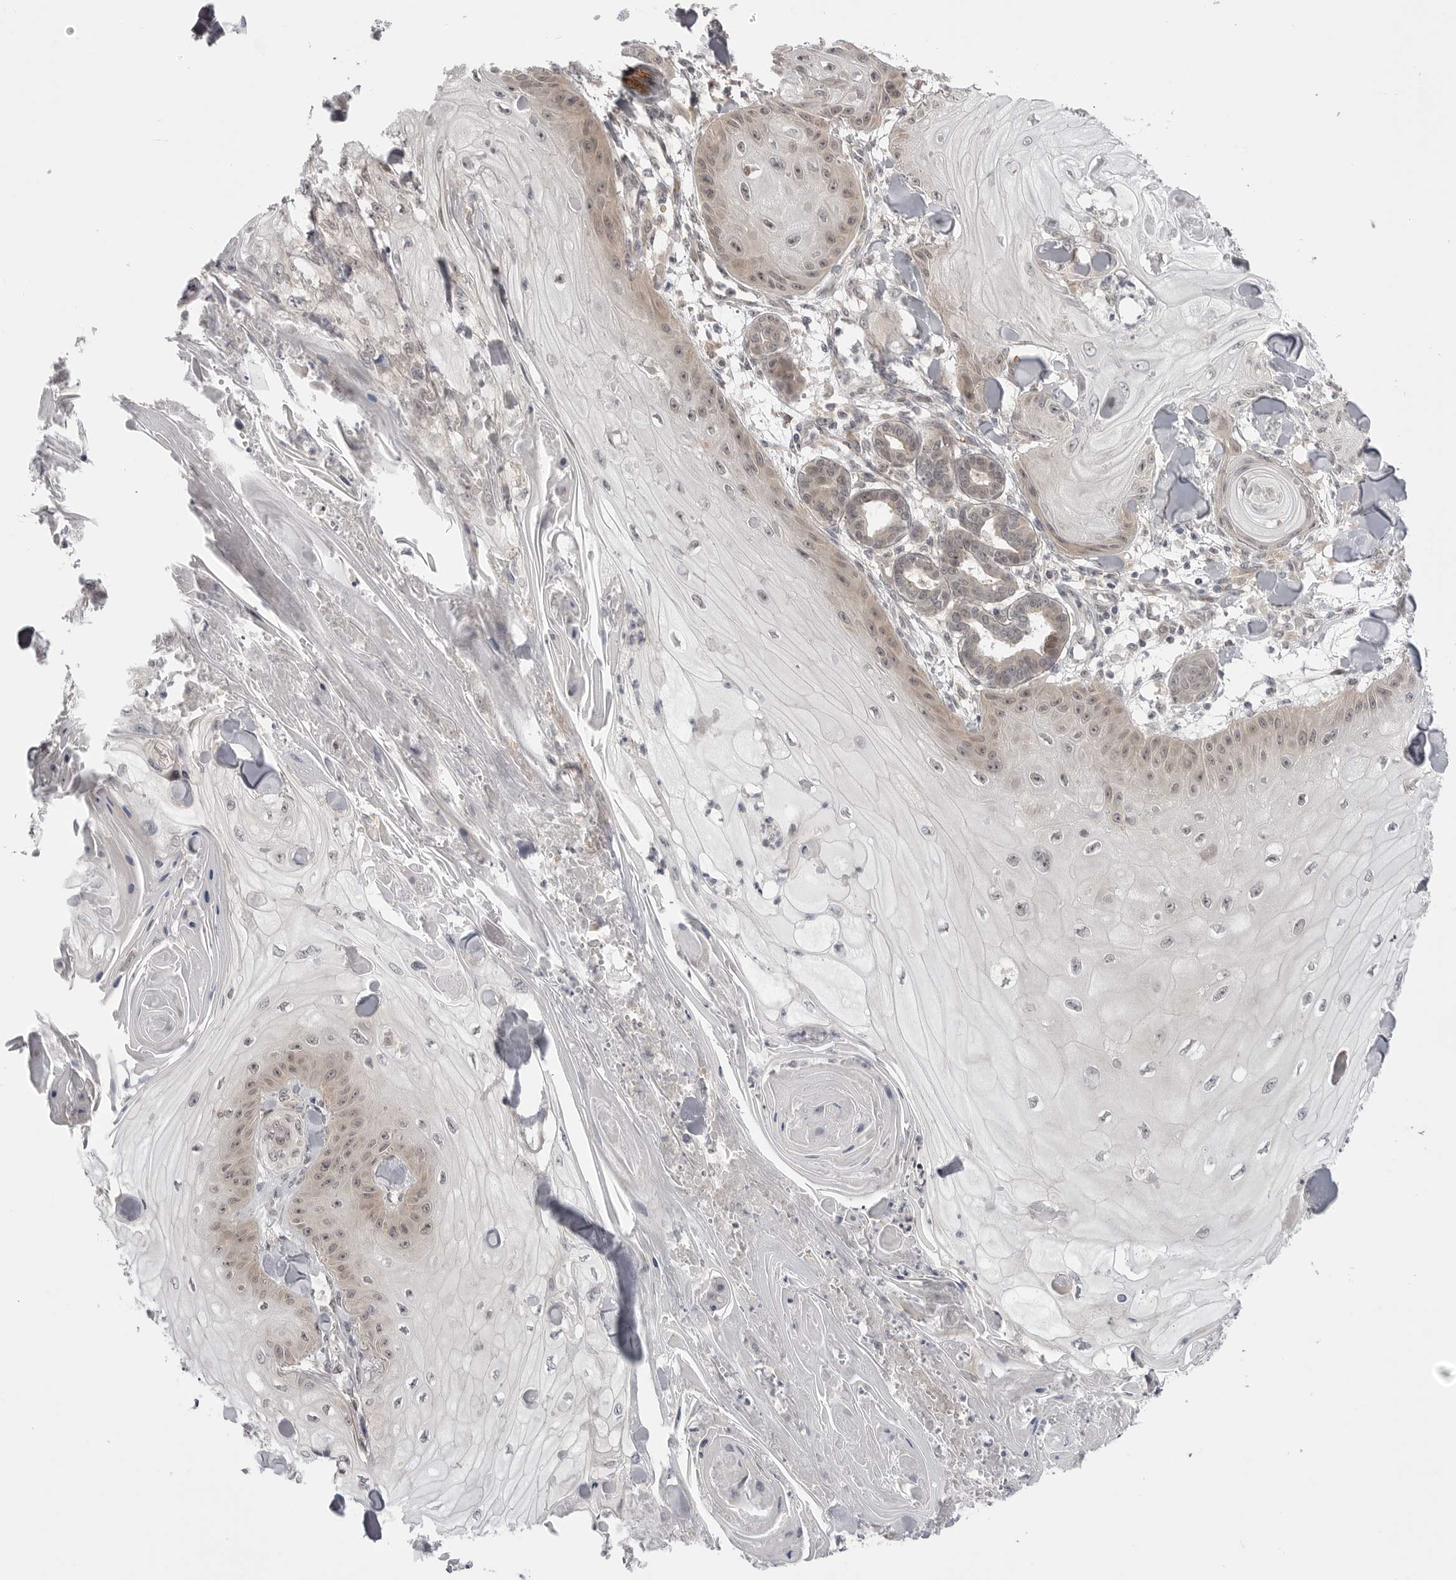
{"staining": {"intensity": "weak", "quantity": "25%-75%", "location": "nuclear"}, "tissue": "skin cancer", "cell_type": "Tumor cells", "image_type": "cancer", "snomed": [{"axis": "morphology", "description": "Squamous cell carcinoma, NOS"}, {"axis": "topography", "description": "Skin"}], "caption": "A low amount of weak nuclear positivity is present in approximately 25%-75% of tumor cells in skin cancer tissue. Ihc stains the protein in brown and the nuclei are stained blue.", "gene": "PTK2B", "patient": {"sex": "male", "age": 74}}